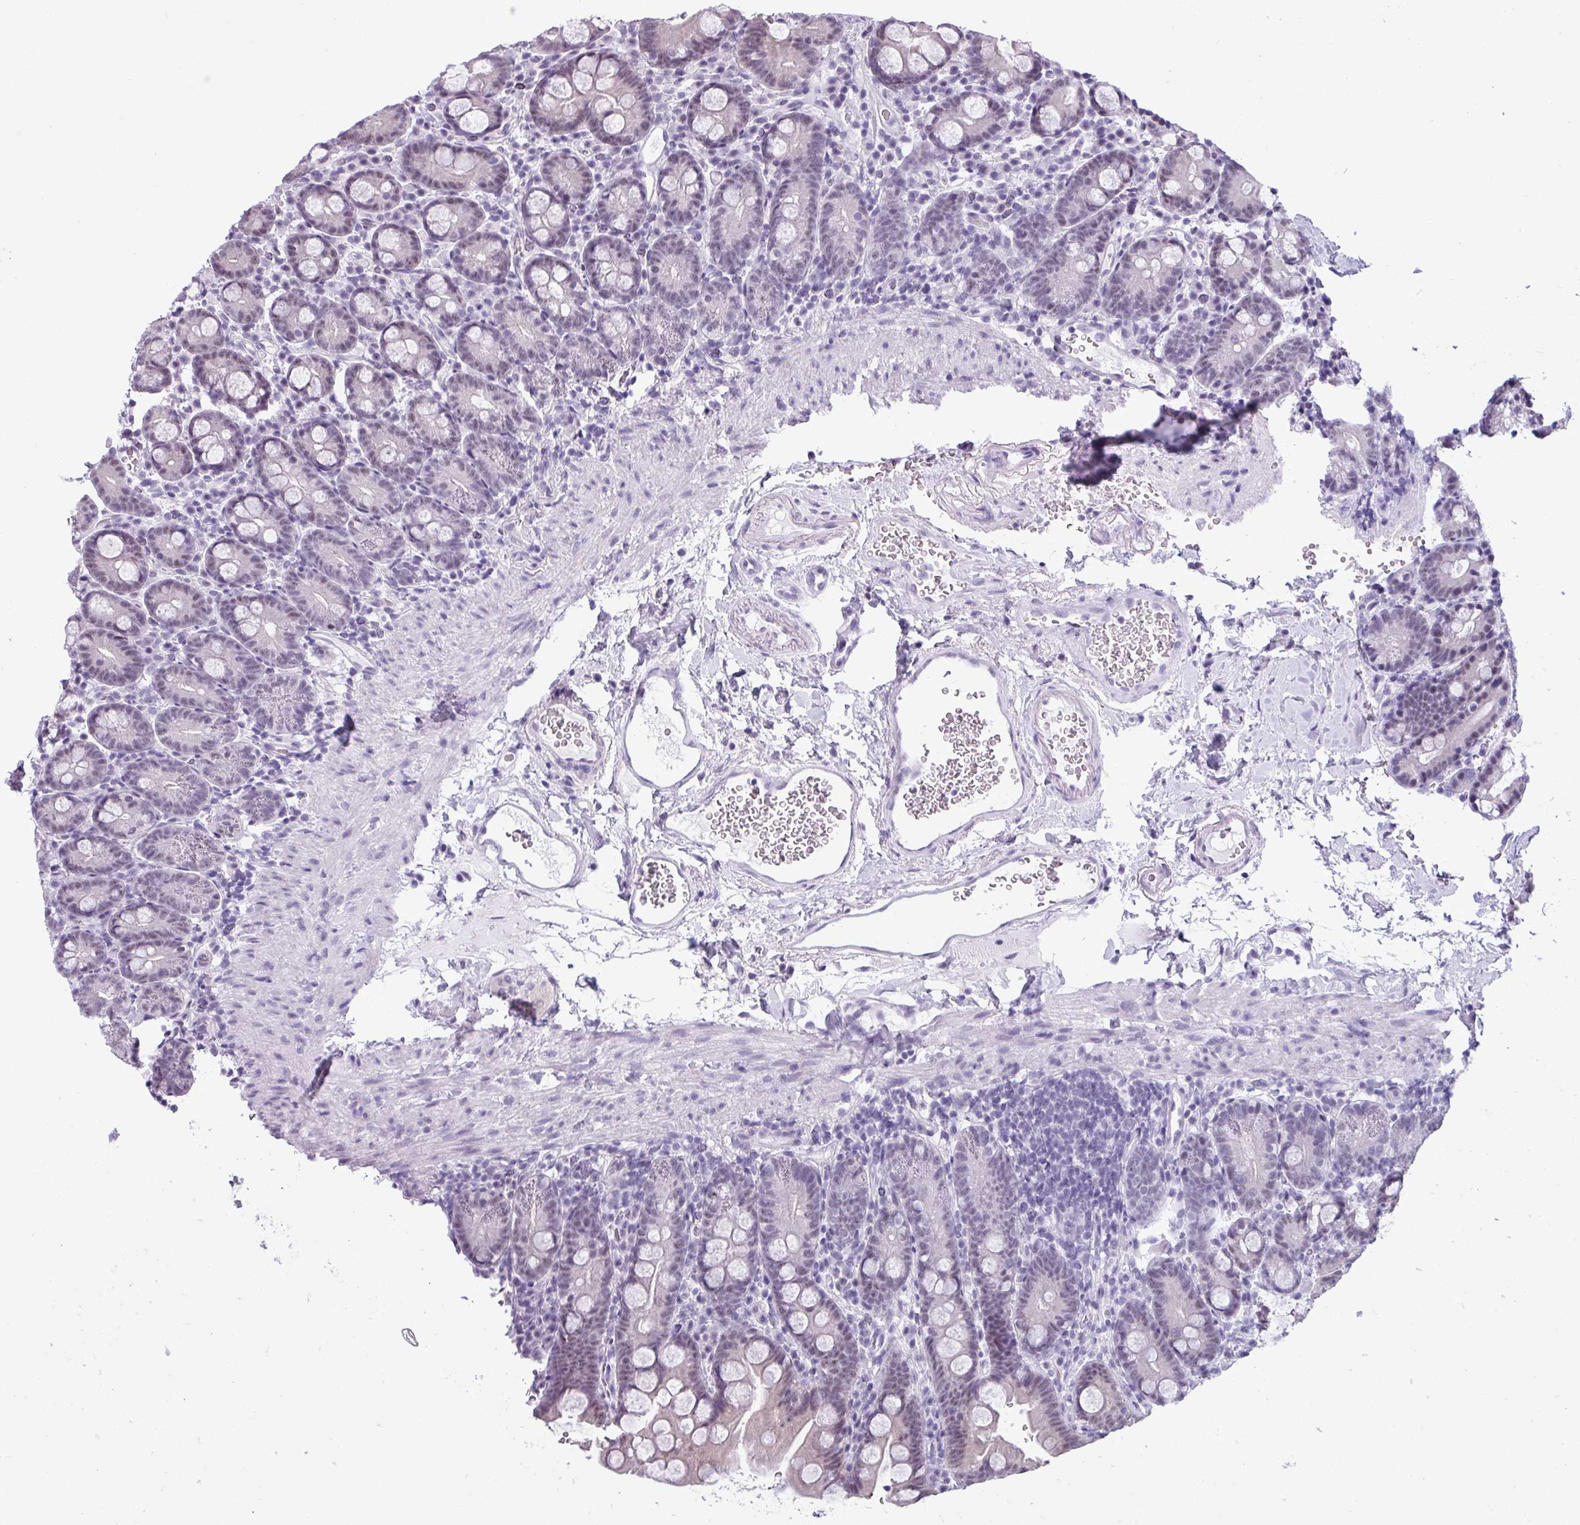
{"staining": {"intensity": "weak", "quantity": "25%-75%", "location": "nuclear"}, "tissue": "small intestine", "cell_type": "Glandular cells", "image_type": "normal", "snomed": [{"axis": "morphology", "description": "Normal tissue, NOS"}, {"axis": "topography", "description": "Small intestine"}], "caption": "The photomicrograph demonstrates a brown stain indicating the presence of a protein in the nuclear of glandular cells in small intestine.", "gene": "SRGAP1", "patient": {"sex": "female", "age": 68}}